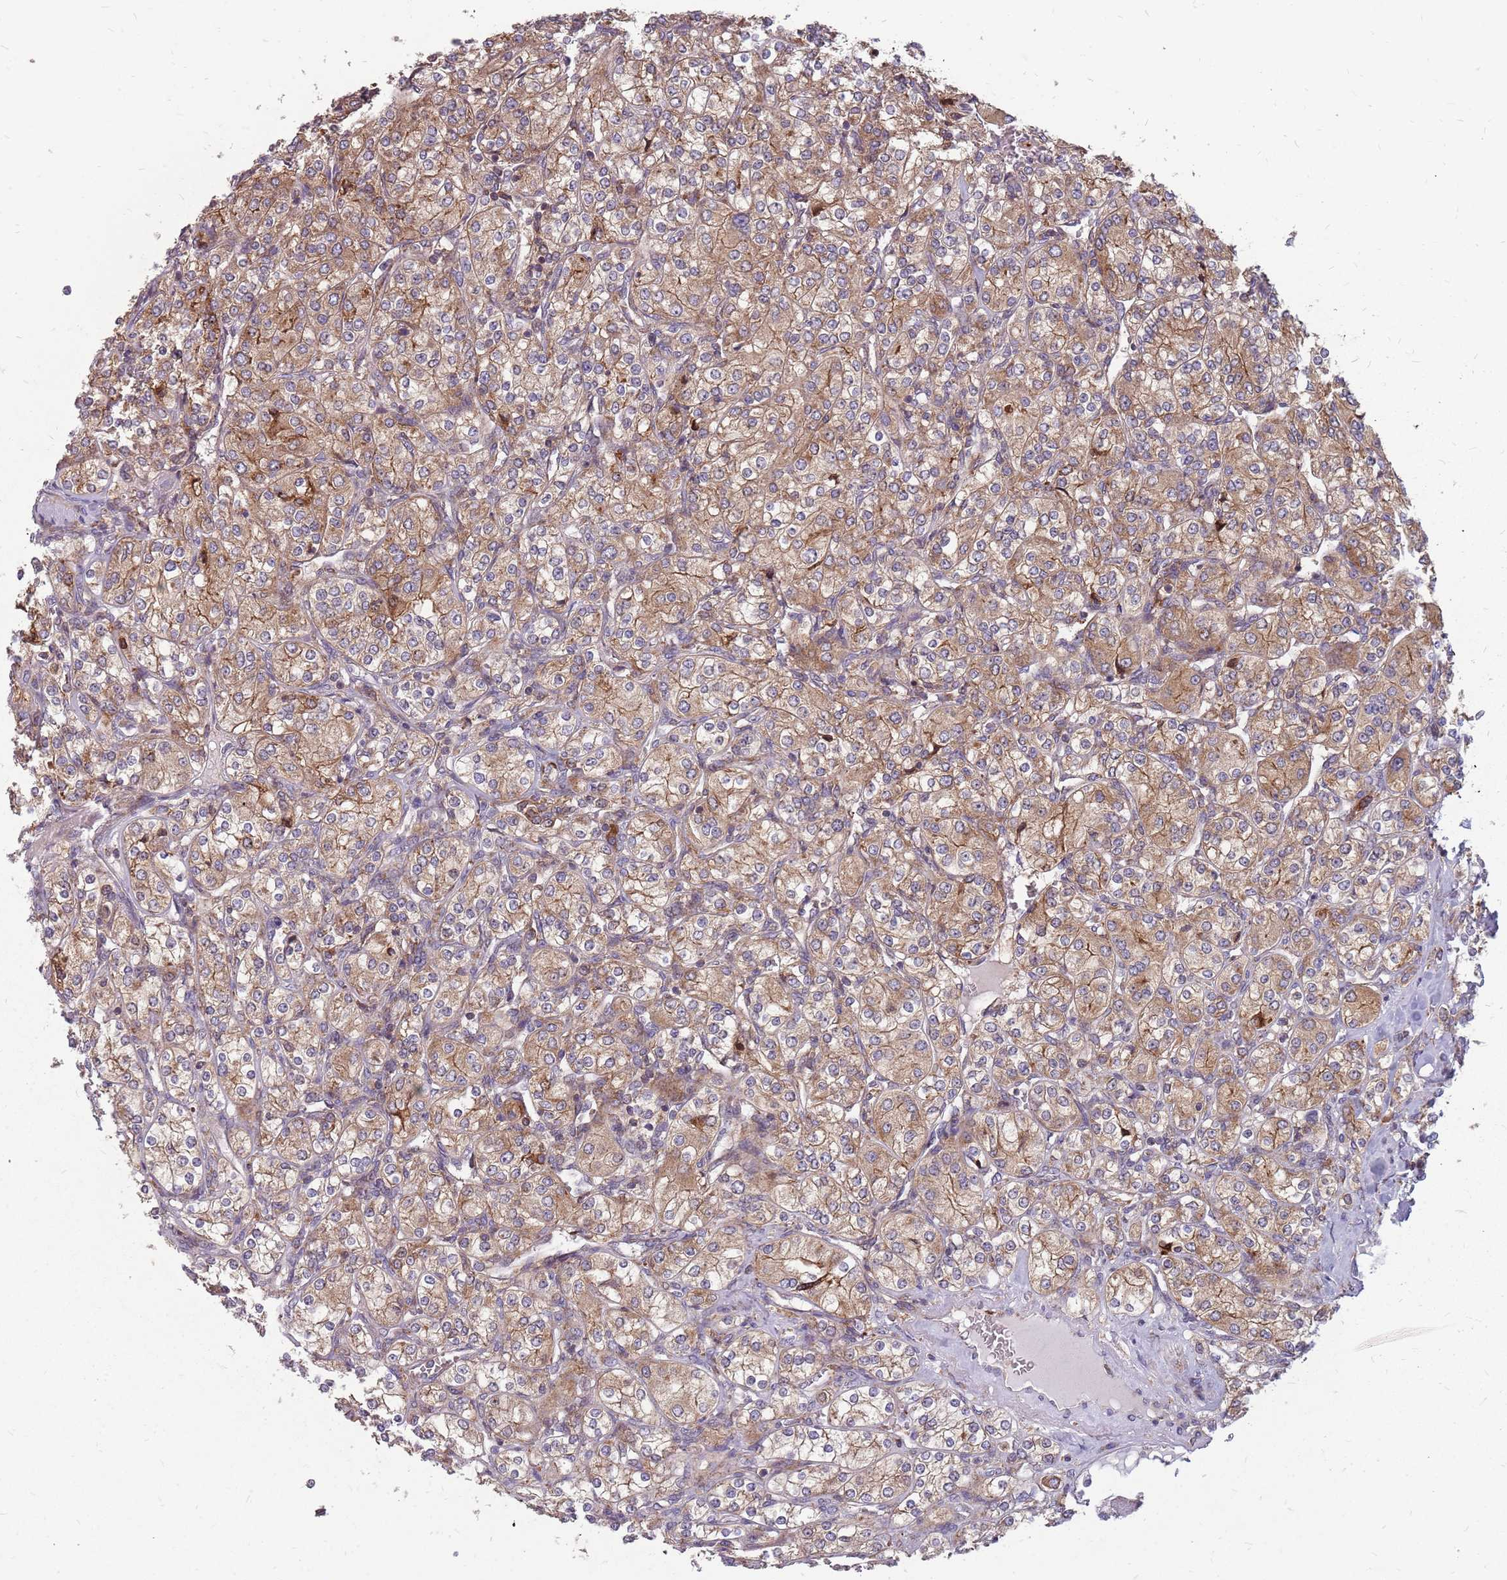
{"staining": {"intensity": "moderate", "quantity": ">75%", "location": "cytoplasmic/membranous"}, "tissue": "renal cancer", "cell_type": "Tumor cells", "image_type": "cancer", "snomed": [{"axis": "morphology", "description": "Adenocarcinoma, NOS"}, {"axis": "topography", "description": "Kidney"}], "caption": "Renal adenocarcinoma stained with immunohistochemistry (IHC) reveals moderate cytoplasmic/membranous positivity in approximately >75% of tumor cells.", "gene": "NME4", "patient": {"sex": "male", "age": 77}}